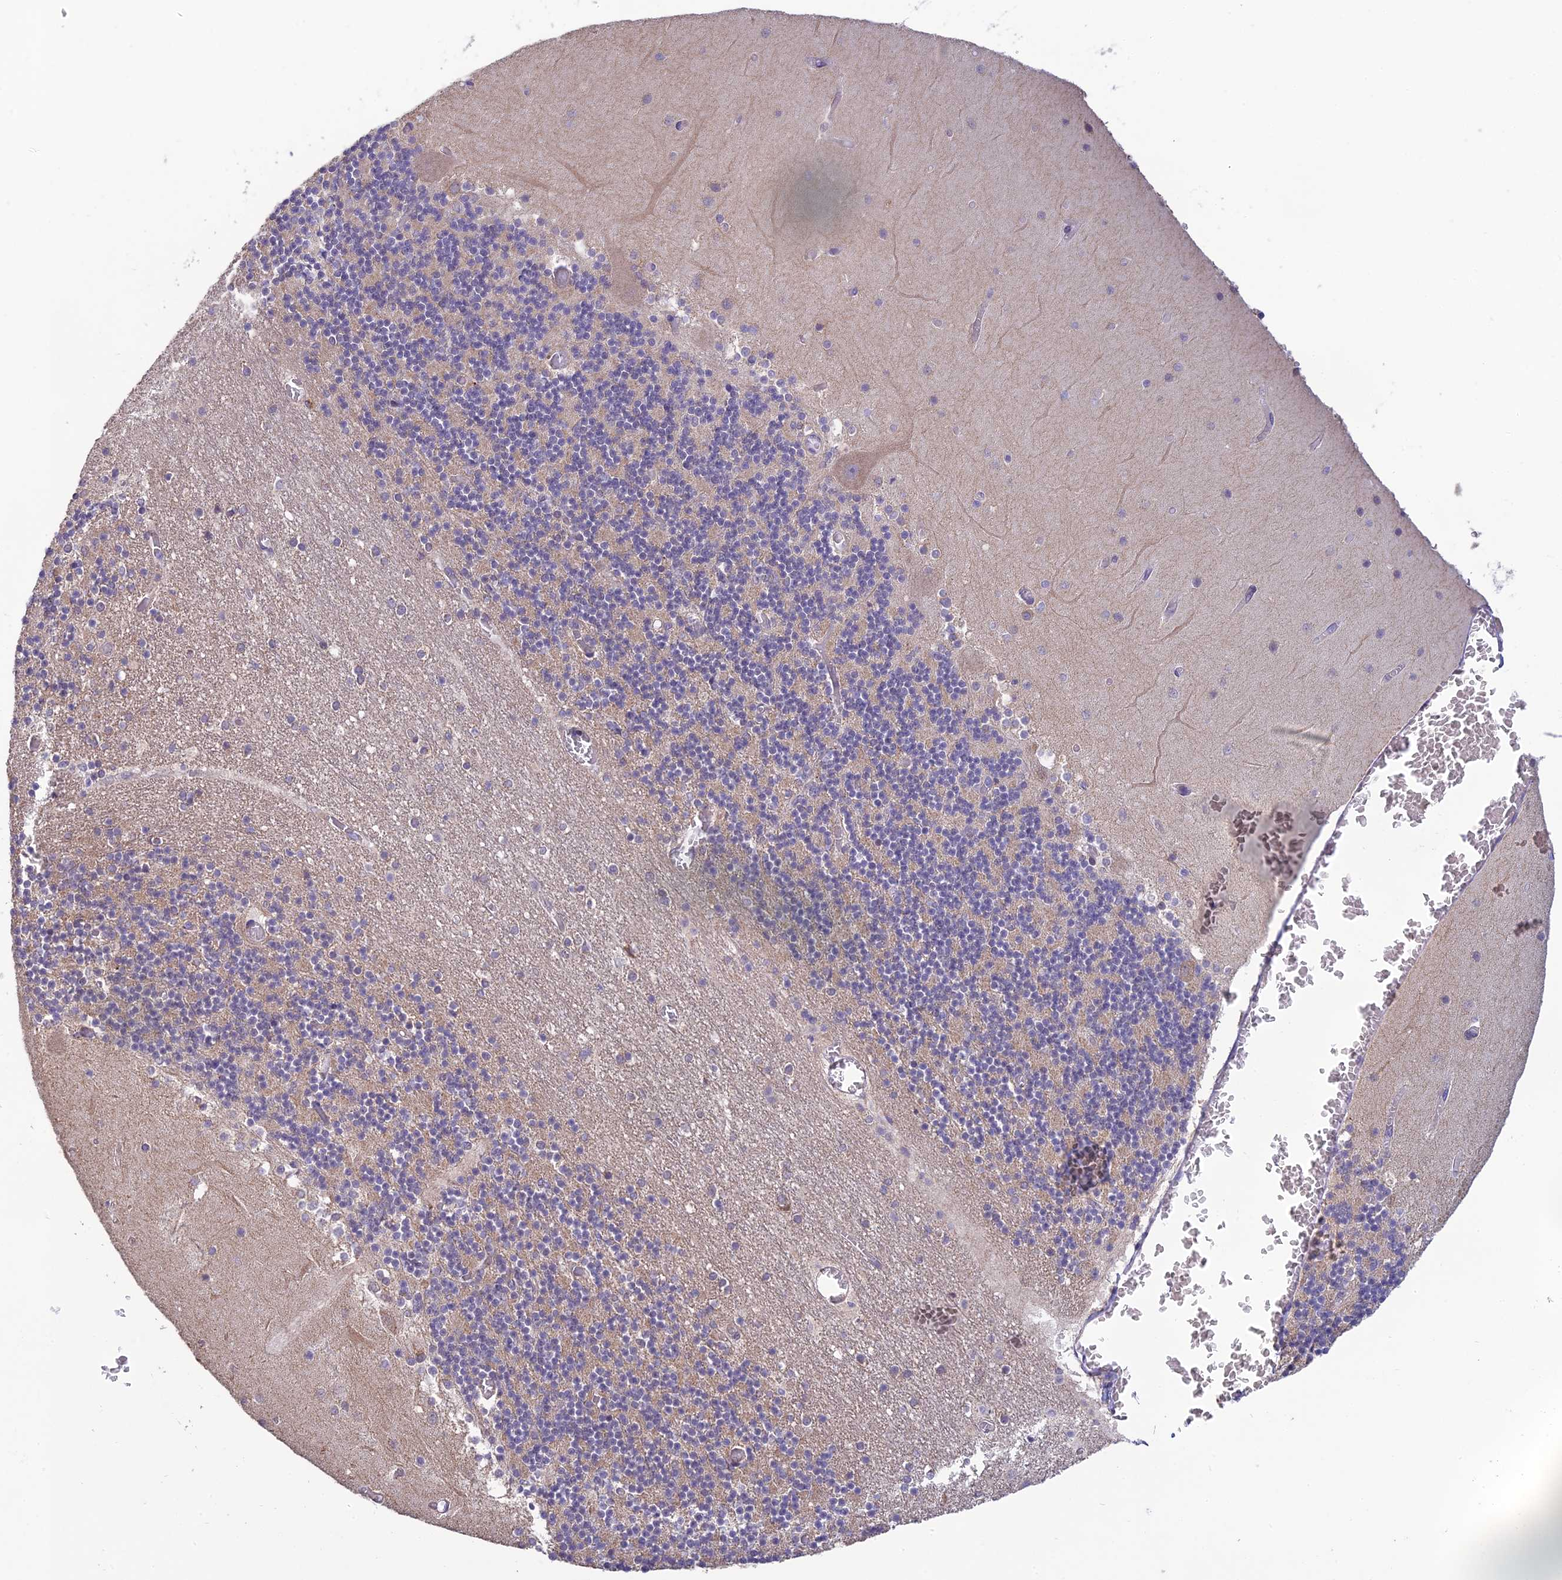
{"staining": {"intensity": "weak", "quantity": "<25%", "location": "cytoplasmic/membranous"}, "tissue": "cerebellum", "cell_type": "Cells in granular layer", "image_type": "normal", "snomed": [{"axis": "morphology", "description": "Normal tissue, NOS"}, {"axis": "topography", "description": "Cerebellum"}], "caption": "Immunohistochemical staining of benign human cerebellum shows no significant expression in cells in granular layer.", "gene": "MRNIP", "patient": {"sex": "female", "age": 28}}